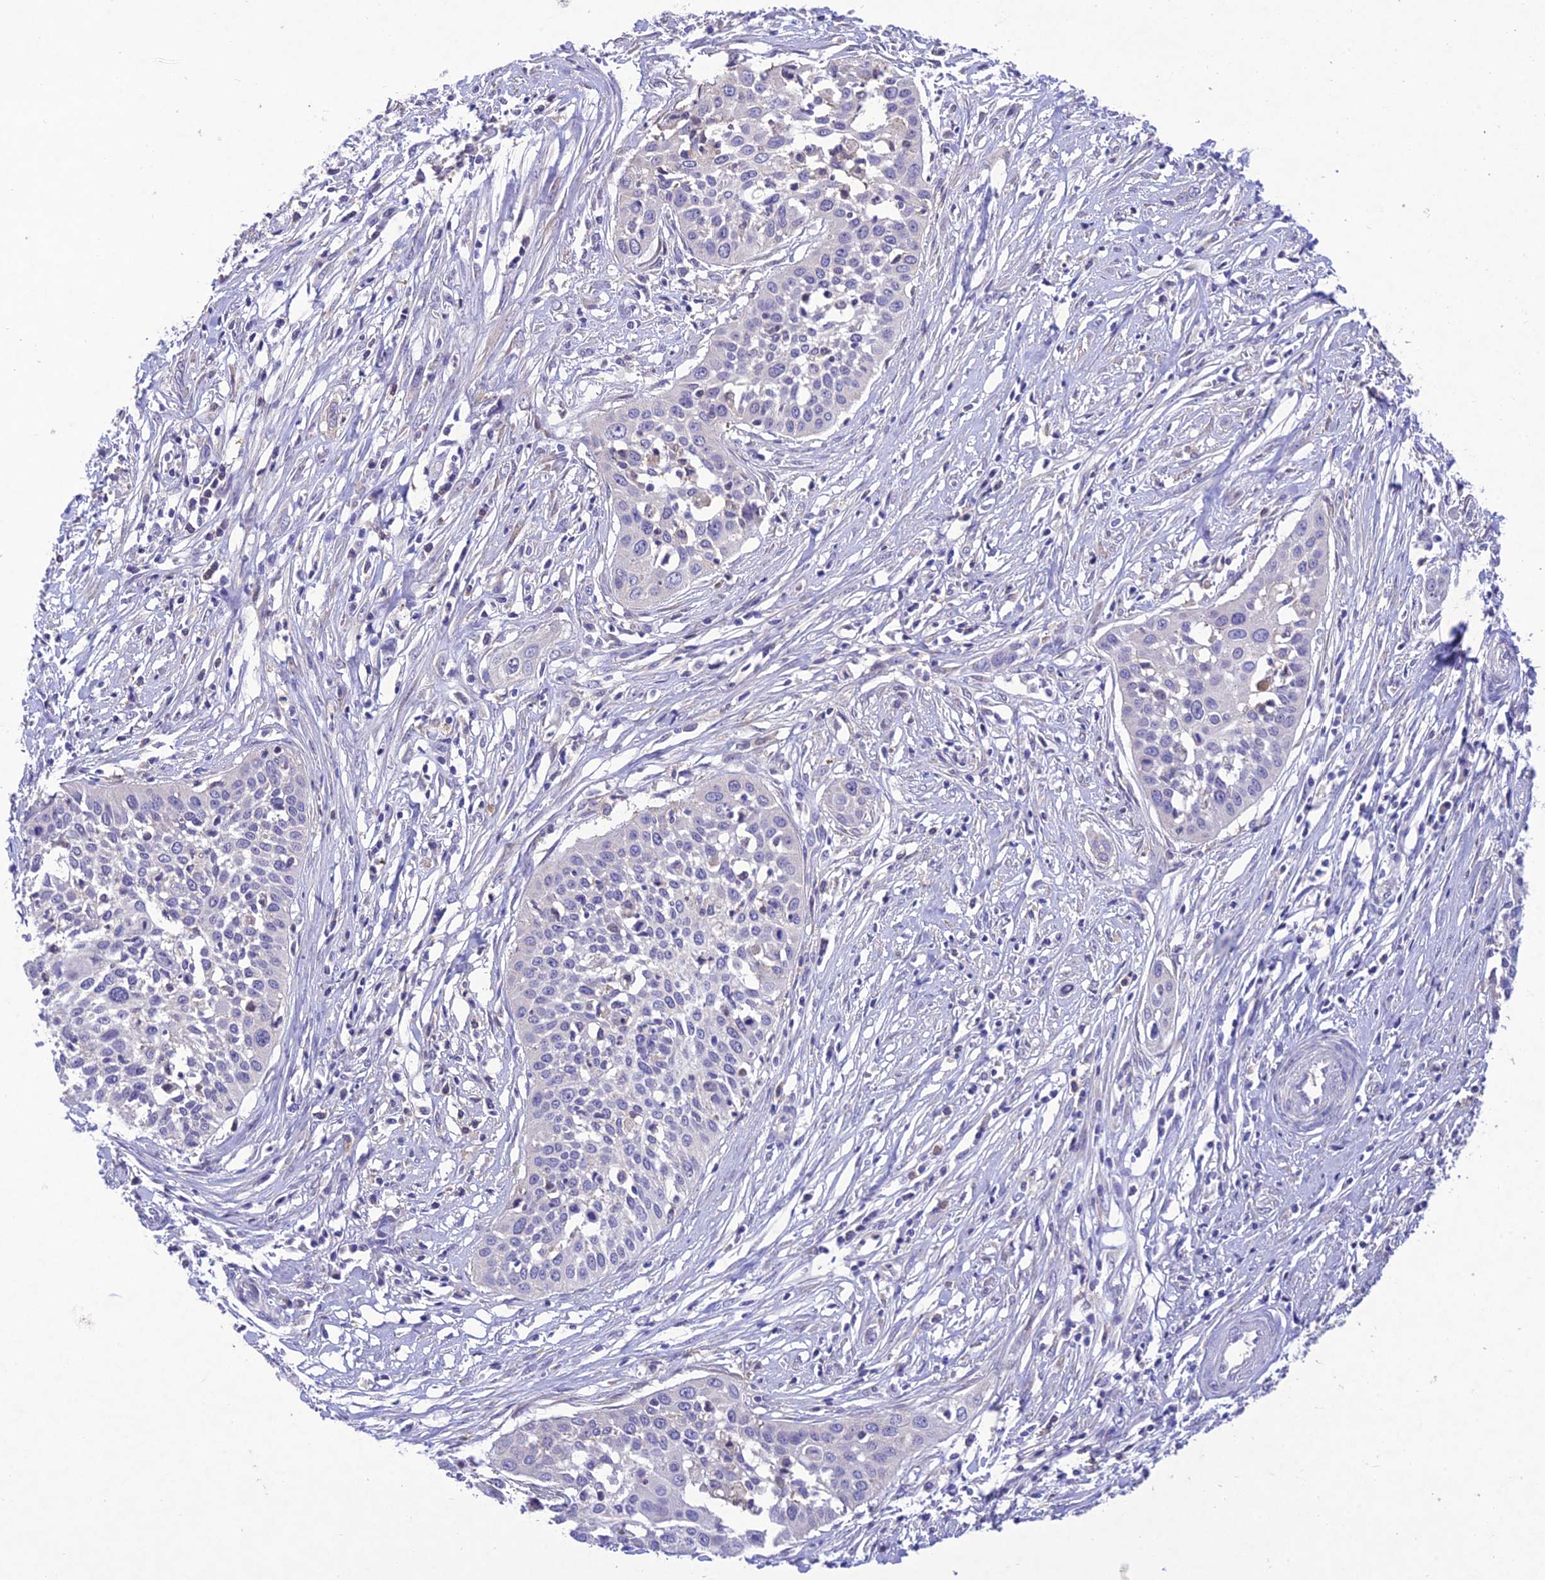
{"staining": {"intensity": "negative", "quantity": "none", "location": "none"}, "tissue": "cervical cancer", "cell_type": "Tumor cells", "image_type": "cancer", "snomed": [{"axis": "morphology", "description": "Squamous cell carcinoma, NOS"}, {"axis": "topography", "description": "Cervix"}], "caption": "IHC of human squamous cell carcinoma (cervical) reveals no positivity in tumor cells.", "gene": "SNX24", "patient": {"sex": "female", "age": 34}}